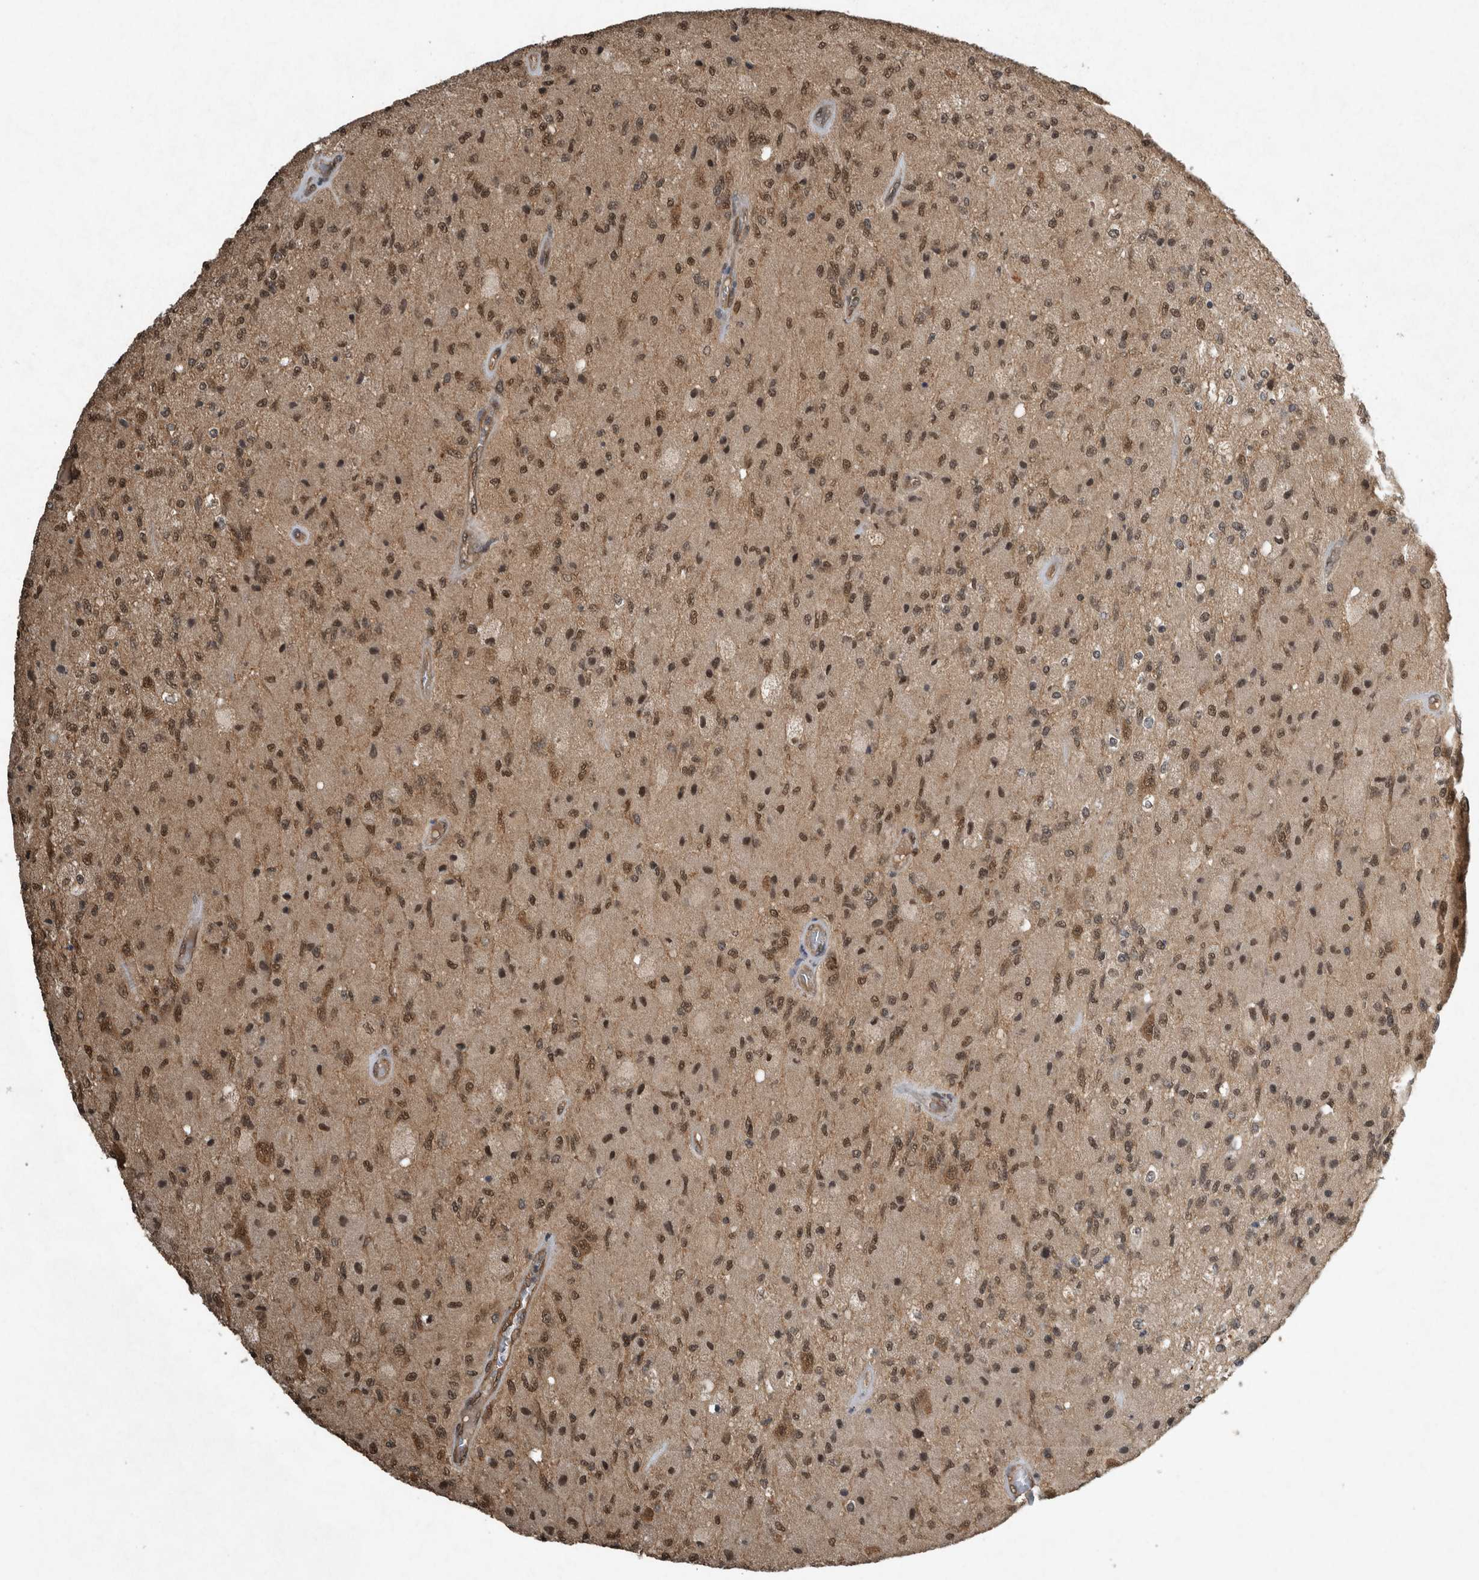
{"staining": {"intensity": "moderate", "quantity": ">75%", "location": "cytoplasmic/membranous,nuclear"}, "tissue": "glioma", "cell_type": "Tumor cells", "image_type": "cancer", "snomed": [{"axis": "morphology", "description": "Normal tissue, NOS"}, {"axis": "morphology", "description": "Glioma, malignant, High grade"}, {"axis": "topography", "description": "Cerebral cortex"}], "caption": "The photomicrograph demonstrates a brown stain indicating the presence of a protein in the cytoplasmic/membranous and nuclear of tumor cells in glioma. Using DAB (brown) and hematoxylin (blue) stains, captured at high magnification using brightfield microscopy.", "gene": "ARHGEF12", "patient": {"sex": "male", "age": 77}}